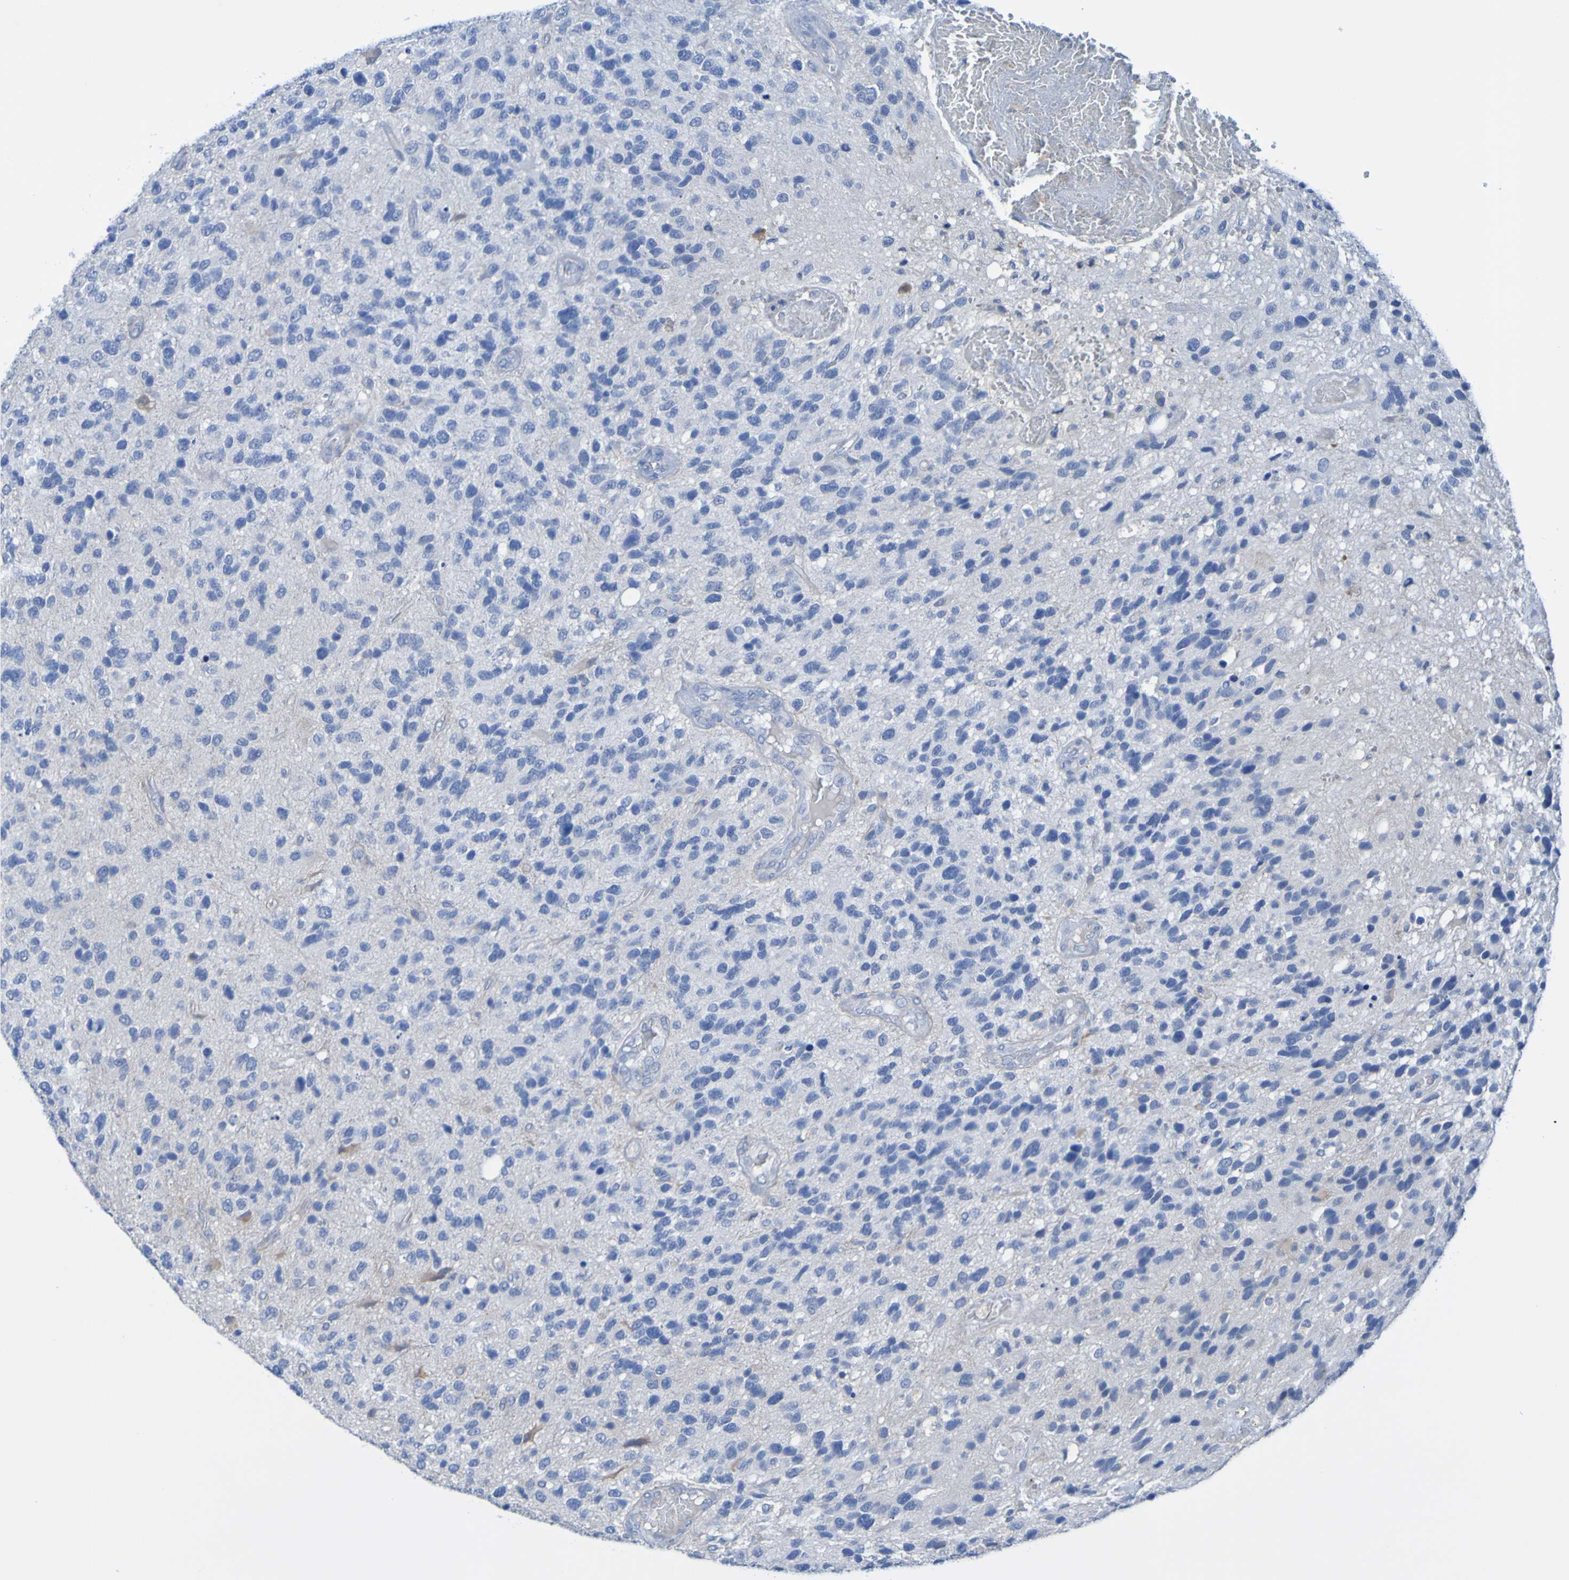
{"staining": {"intensity": "negative", "quantity": "none", "location": "none"}, "tissue": "glioma", "cell_type": "Tumor cells", "image_type": "cancer", "snomed": [{"axis": "morphology", "description": "Glioma, malignant, High grade"}, {"axis": "topography", "description": "Brain"}], "caption": "A high-resolution photomicrograph shows IHC staining of malignant glioma (high-grade), which displays no significant positivity in tumor cells.", "gene": "ACMSD", "patient": {"sex": "female", "age": 58}}